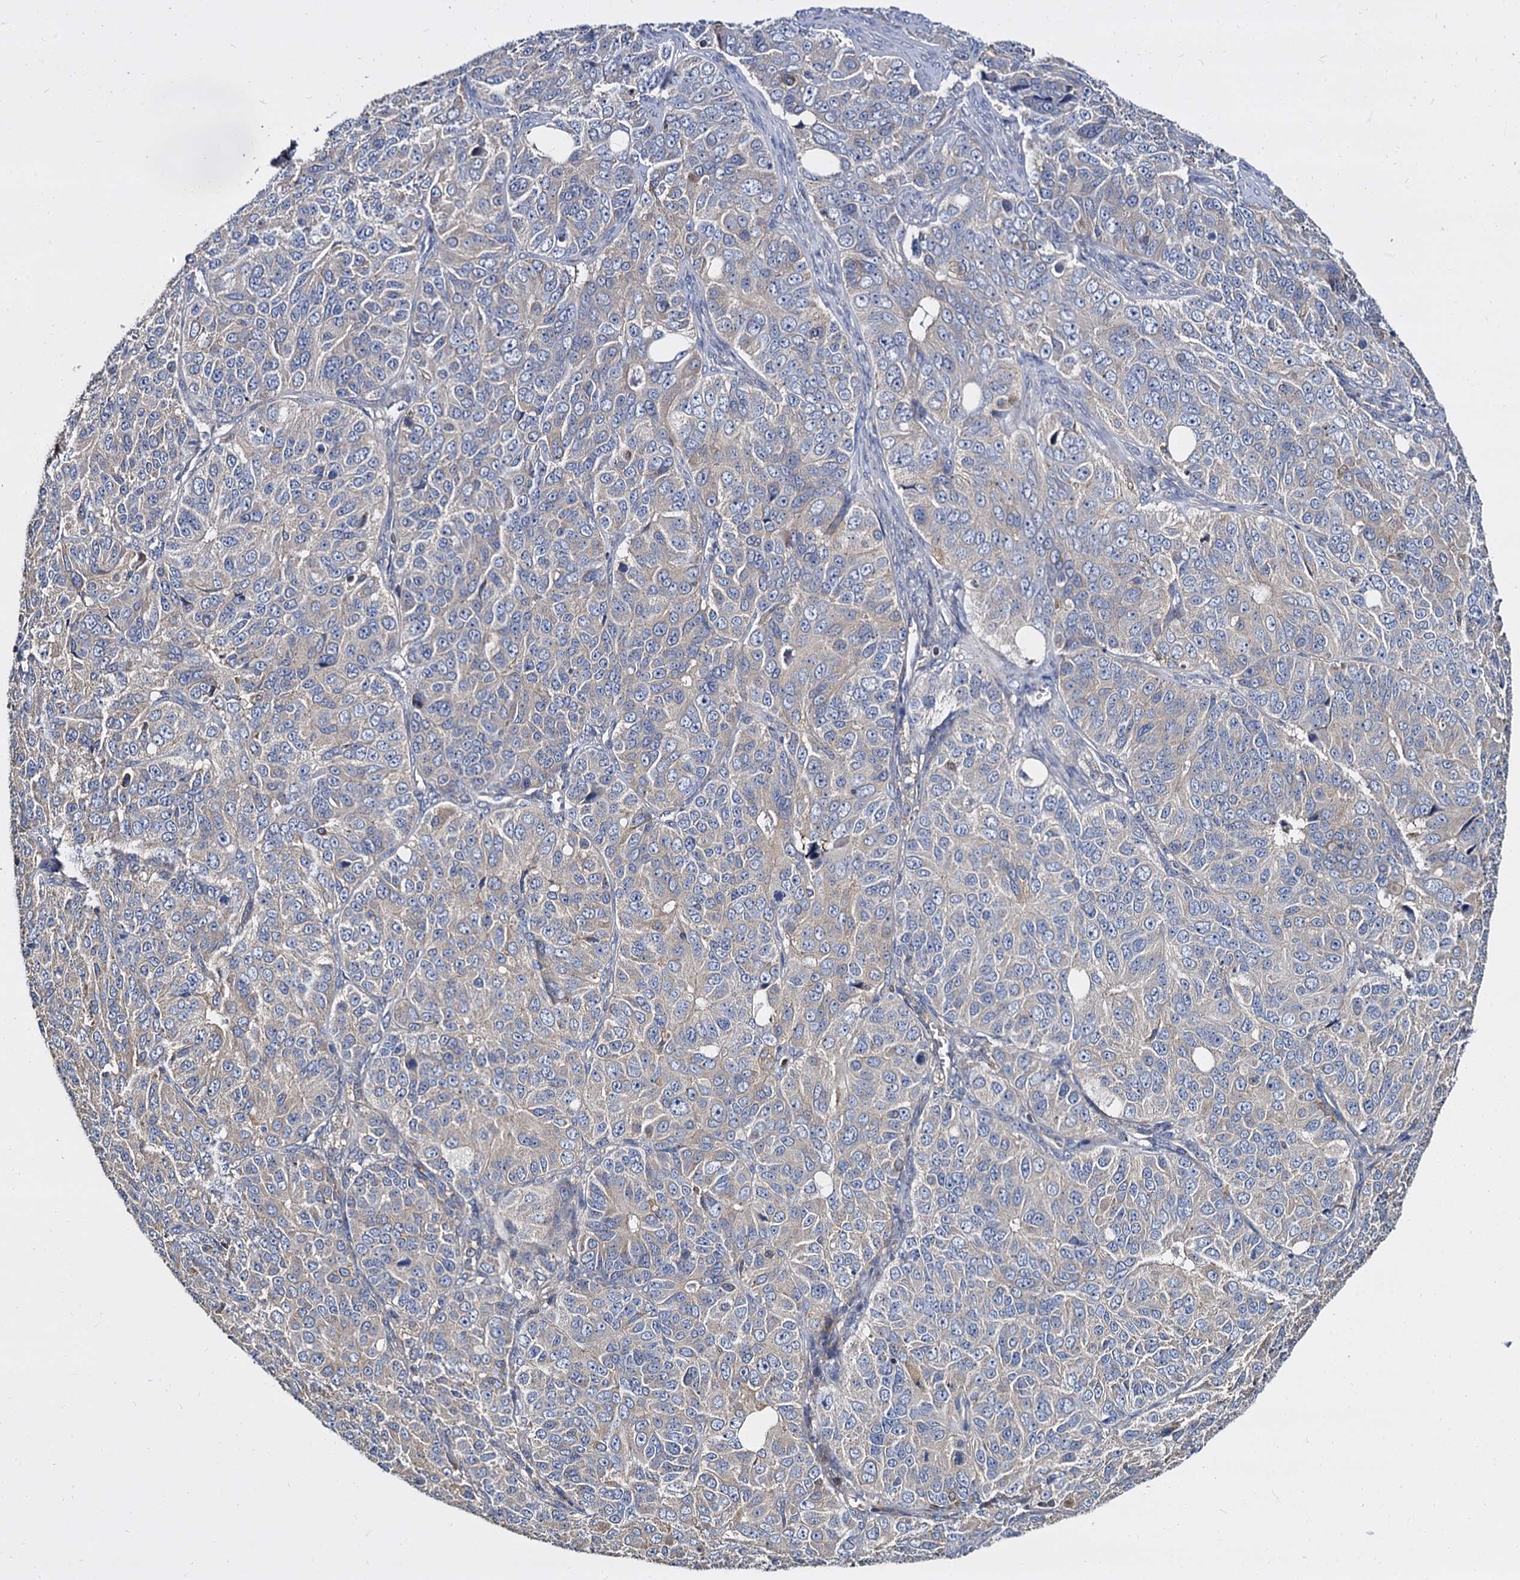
{"staining": {"intensity": "negative", "quantity": "none", "location": "none"}, "tissue": "ovarian cancer", "cell_type": "Tumor cells", "image_type": "cancer", "snomed": [{"axis": "morphology", "description": "Carcinoma, endometroid"}, {"axis": "topography", "description": "Ovary"}], "caption": "Immunohistochemistry (IHC) micrograph of neoplastic tissue: human ovarian cancer (endometroid carcinoma) stained with DAB shows no significant protein positivity in tumor cells.", "gene": "ANKRD13A", "patient": {"sex": "female", "age": 51}}